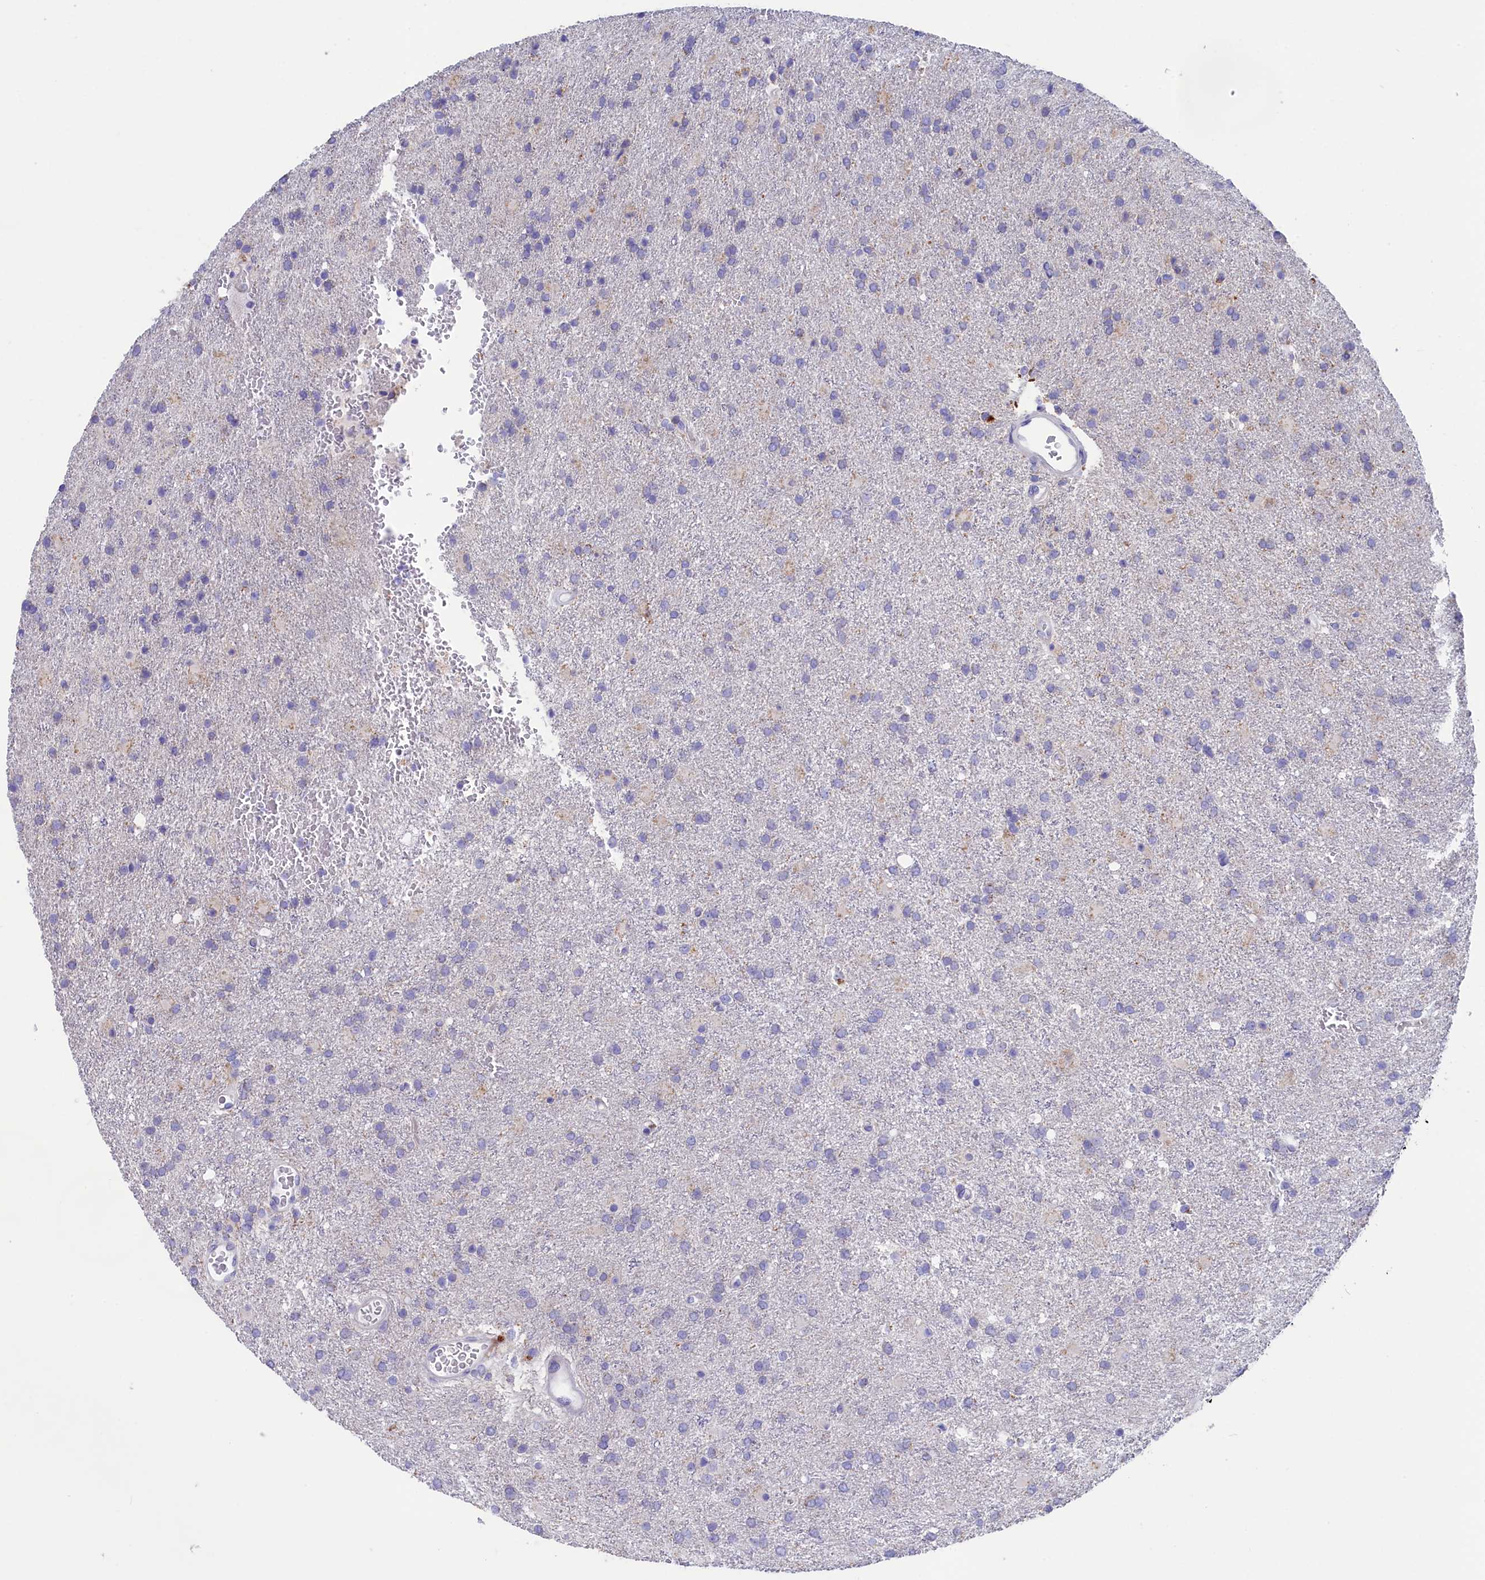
{"staining": {"intensity": "negative", "quantity": "none", "location": "none"}, "tissue": "glioma", "cell_type": "Tumor cells", "image_type": "cancer", "snomed": [{"axis": "morphology", "description": "Glioma, malignant, High grade"}, {"axis": "topography", "description": "Brain"}], "caption": "DAB immunohistochemical staining of human high-grade glioma (malignant) reveals no significant positivity in tumor cells.", "gene": "PRDM12", "patient": {"sex": "female", "age": 74}}